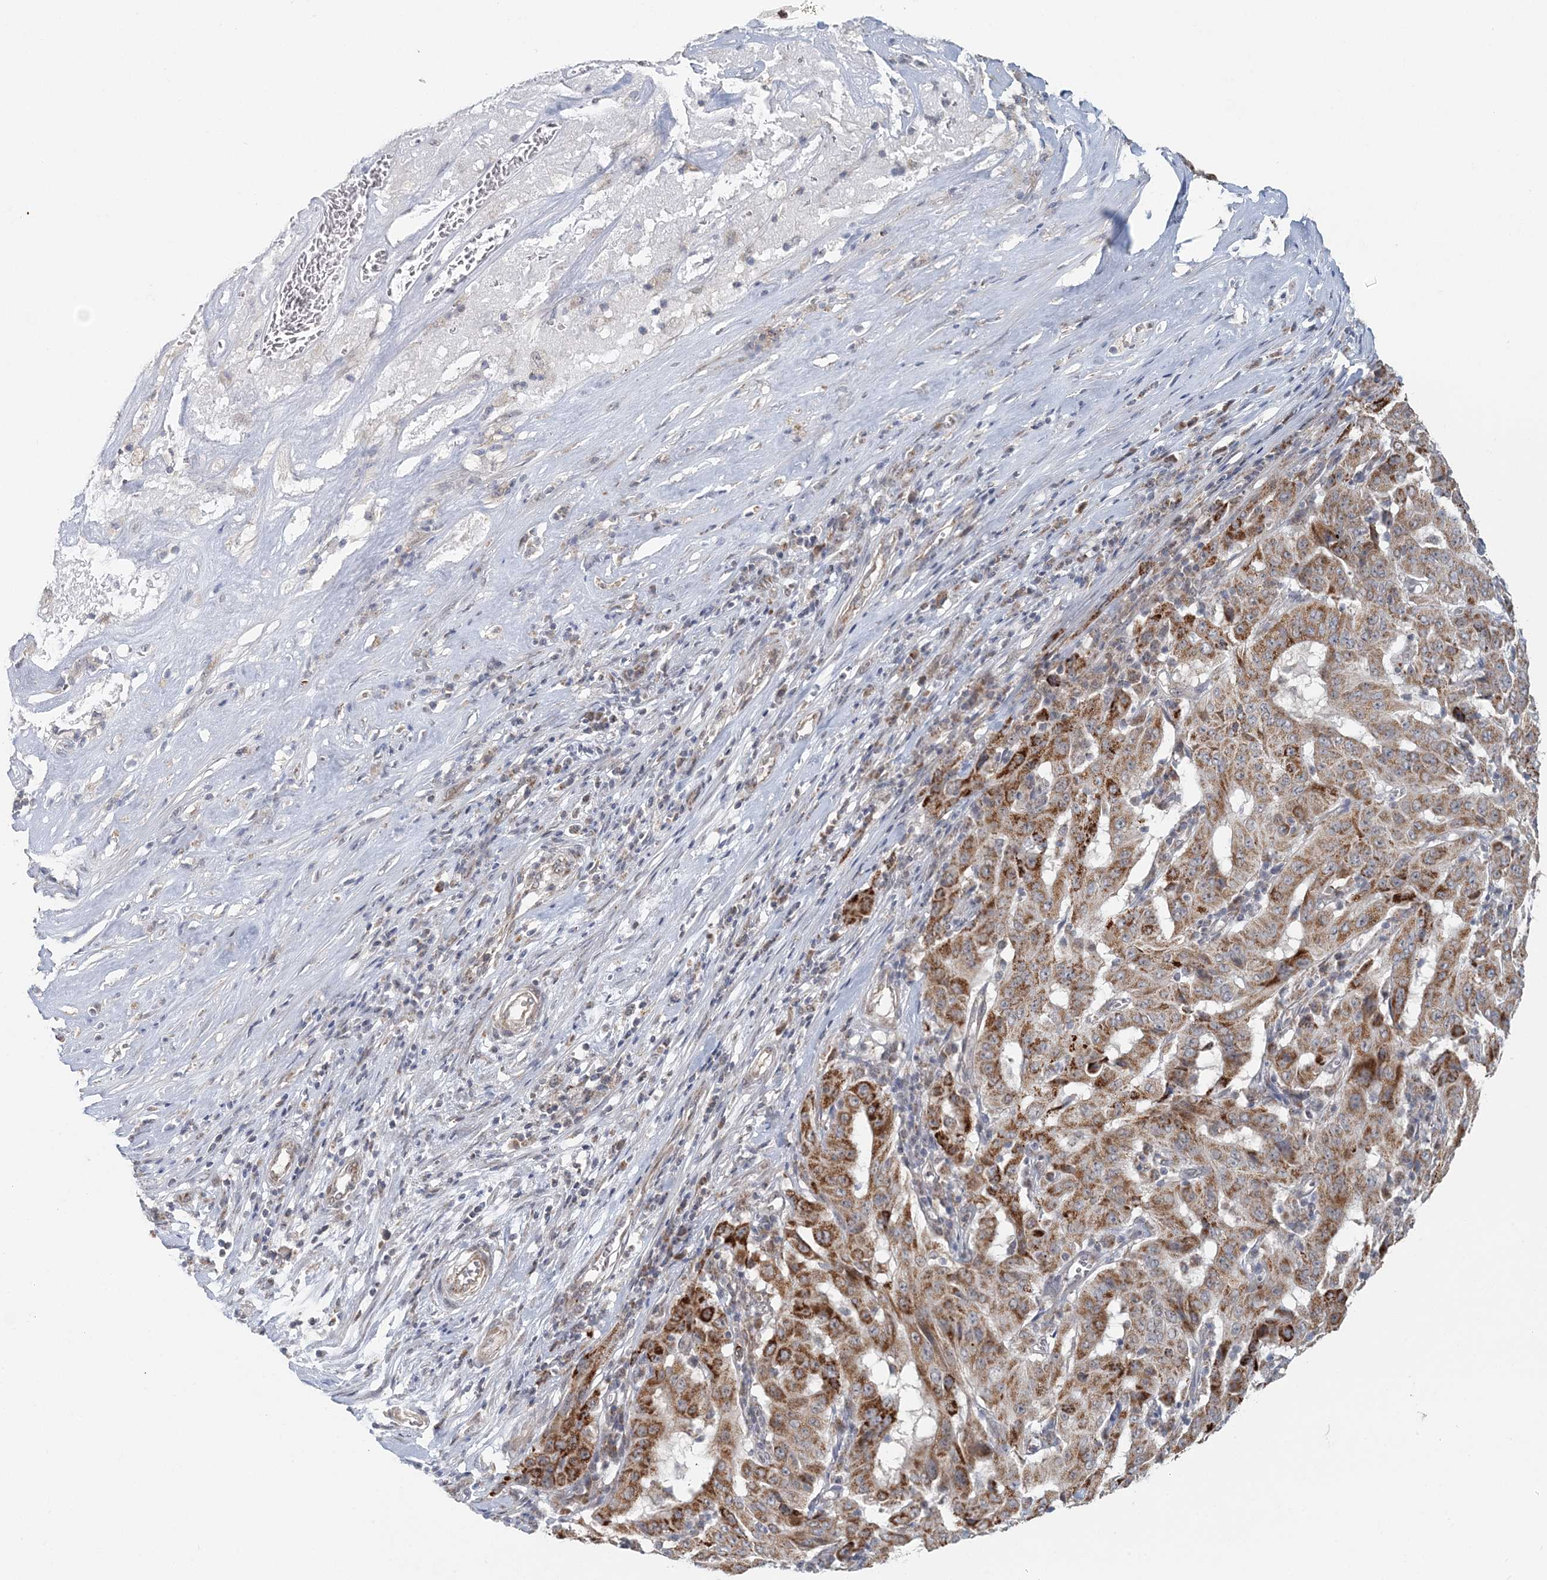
{"staining": {"intensity": "moderate", "quantity": ">75%", "location": "cytoplasmic/membranous"}, "tissue": "pancreatic cancer", "cell_type": "Tumor cells", "image_type": "cancer", "snomed": [{"axis": "morphology", "description": "Adenocarcinoma, NOS"}, {"axis": "topography", "description": "Pancreas"}], "caption": "About >75% of tumor cells in human pancreatic cancer (adenocarcinoma) exhibit moderate cytoplasmic/membranous protein expression as visualized by brown immunohistochemical staining.", "gene": "RNF150", "patient": {"sex": "male", "age": 63}}